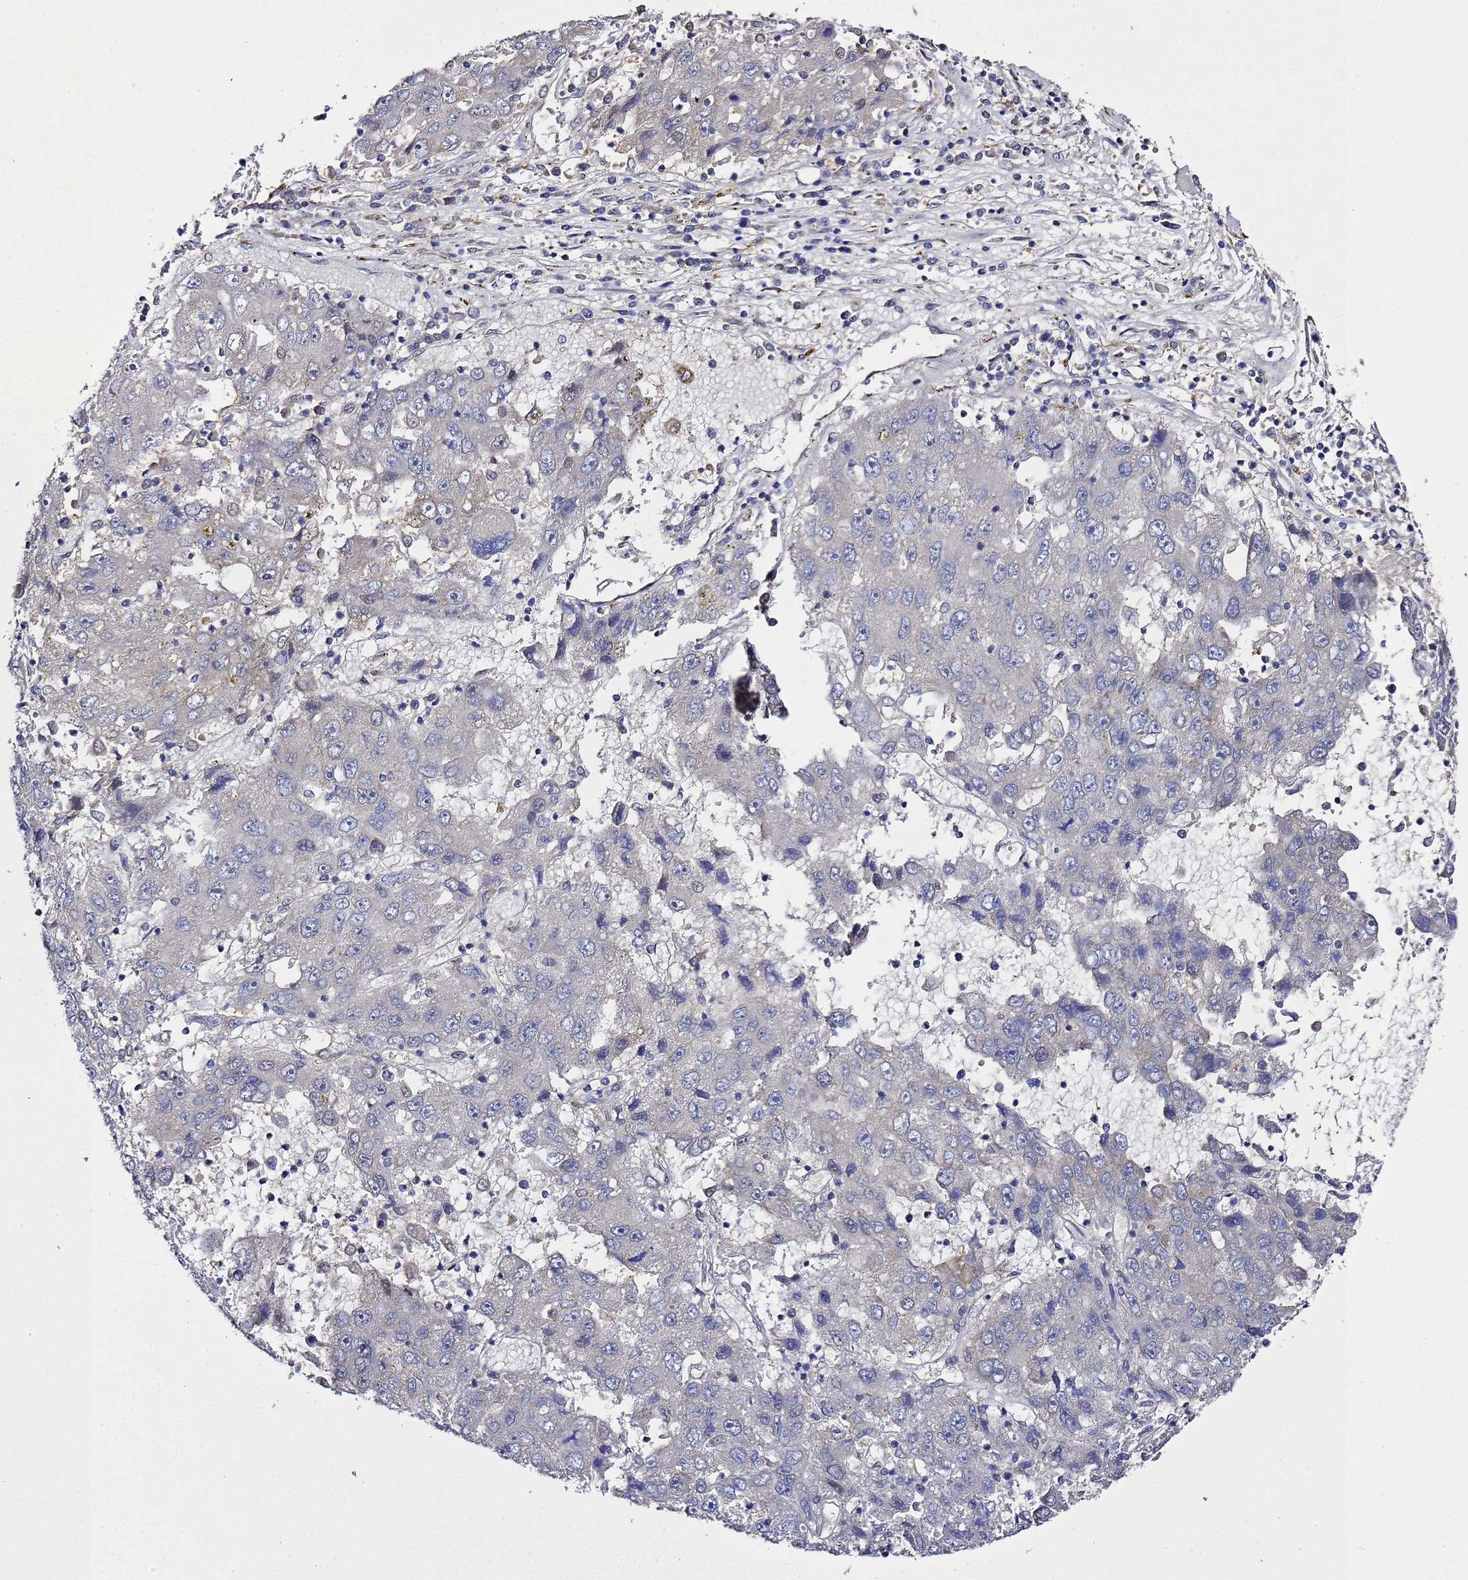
{"staining": {"intensity": "negative", "quantity": "none", "location": "none"}, "tissue": "liver cancer", "cell_type": "Tumor cells", "image_type": "cancer", "snomed": [{"axis": "morphology", "description": "Carcinoma, Hepatocellular, NOS"}, {"axis": "topography", "description": "Liver"}], "caption": "The immunohistochemistry micrograph has no significant staining in tumor cells of liver hepatocellular carcinoma tissue.", "gene": "ALG3", "patient": {"sex": "male", "age": 49}}